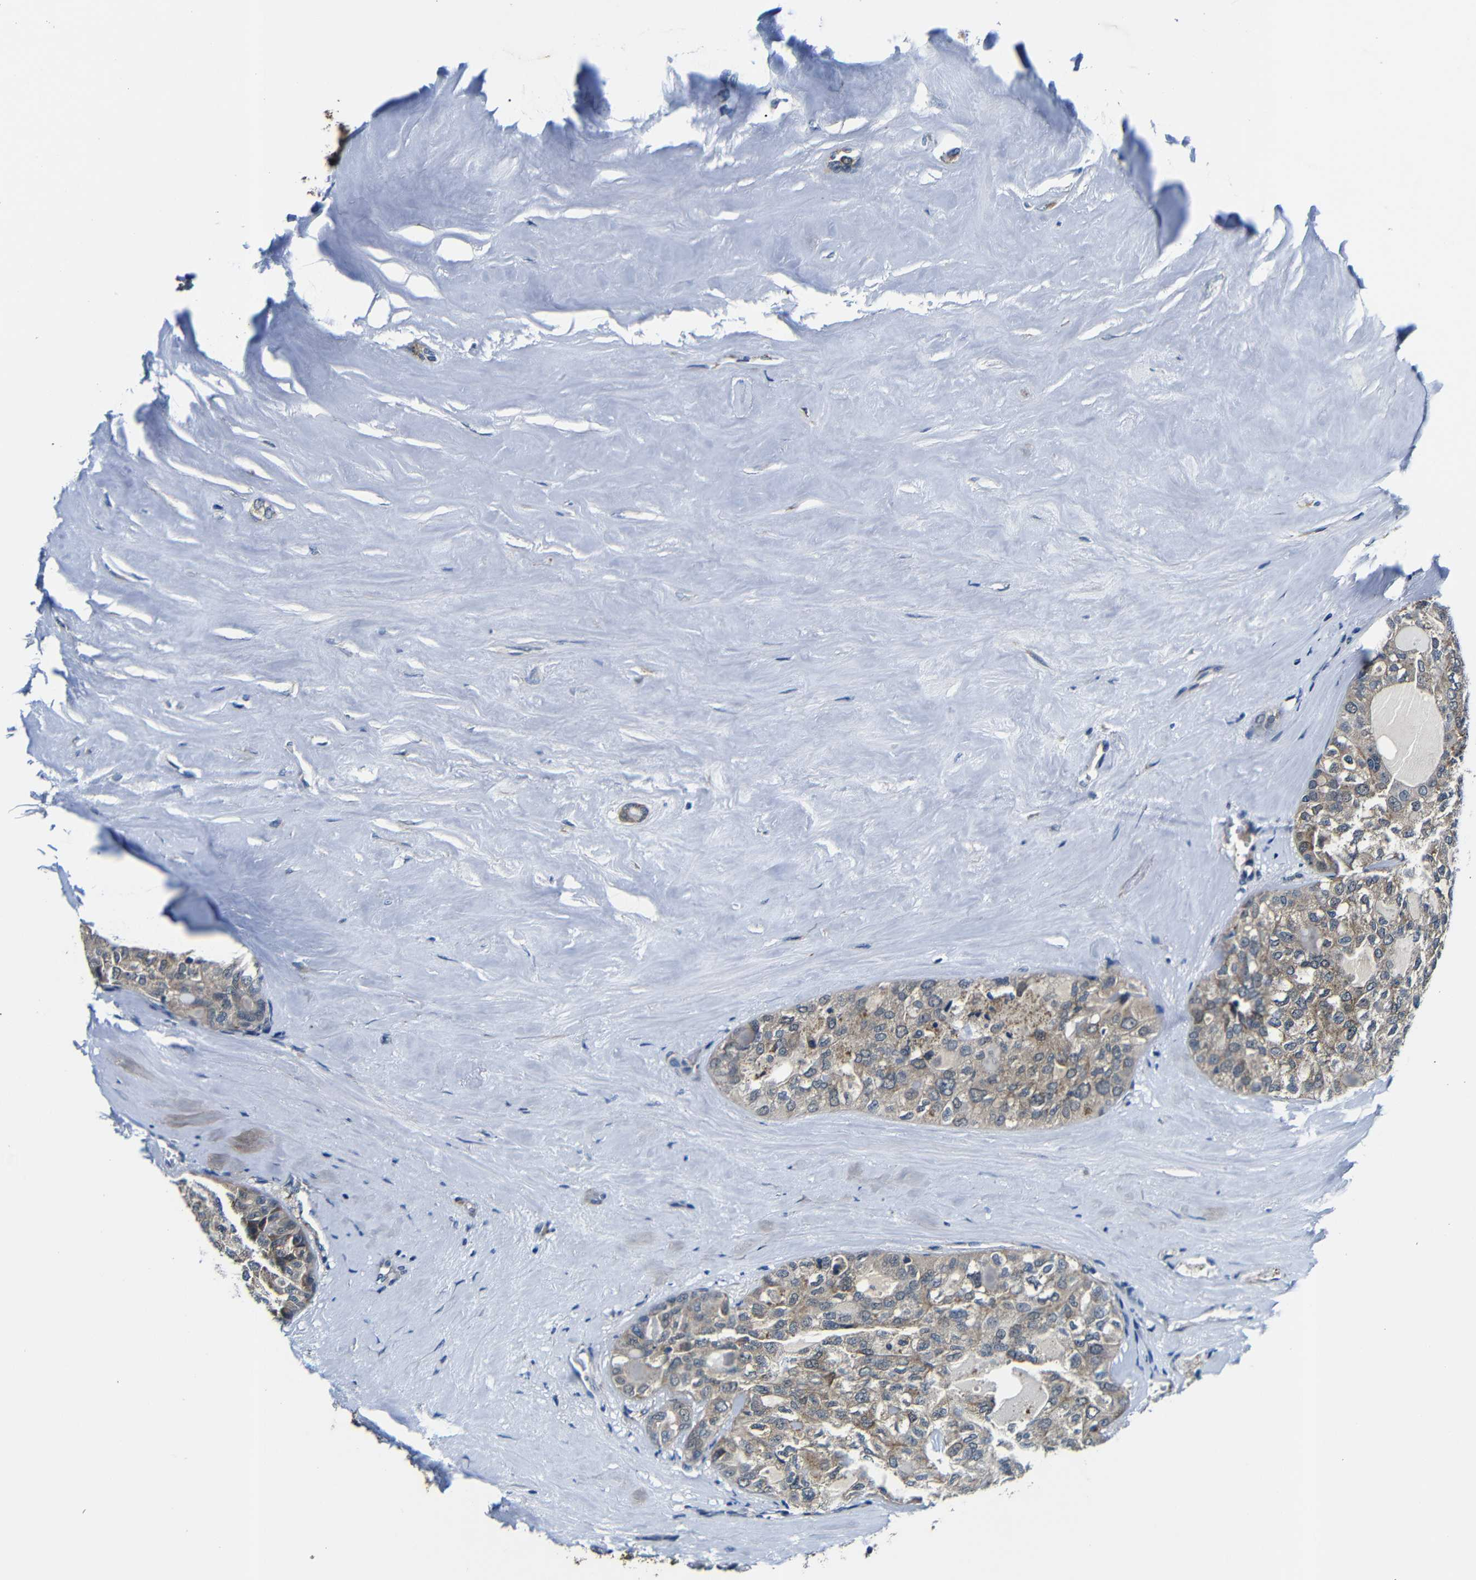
{"staining": {"intensity": "moderate", "quantity": ">75%", "location": "cytoplasmic/membranous"}, "tissue": "thyroid cancer", "cell_type": "Tumor cells", "image_type": "cancer", "snomed": [{"axis": "morphology", "description": "Follicular adenoma carcinoma, NOS"}, {"axis": "topography", "description": "Thyroid gland"}], "caption": "Protein expression analysis of human thyroid follicular adenoma carcinoma reveals moderate cytoplasmic/membranous staining in approximately >75% of tumor cells.", "gene": "FKBP14", "patient": {"sex": "male", "age": 75}}